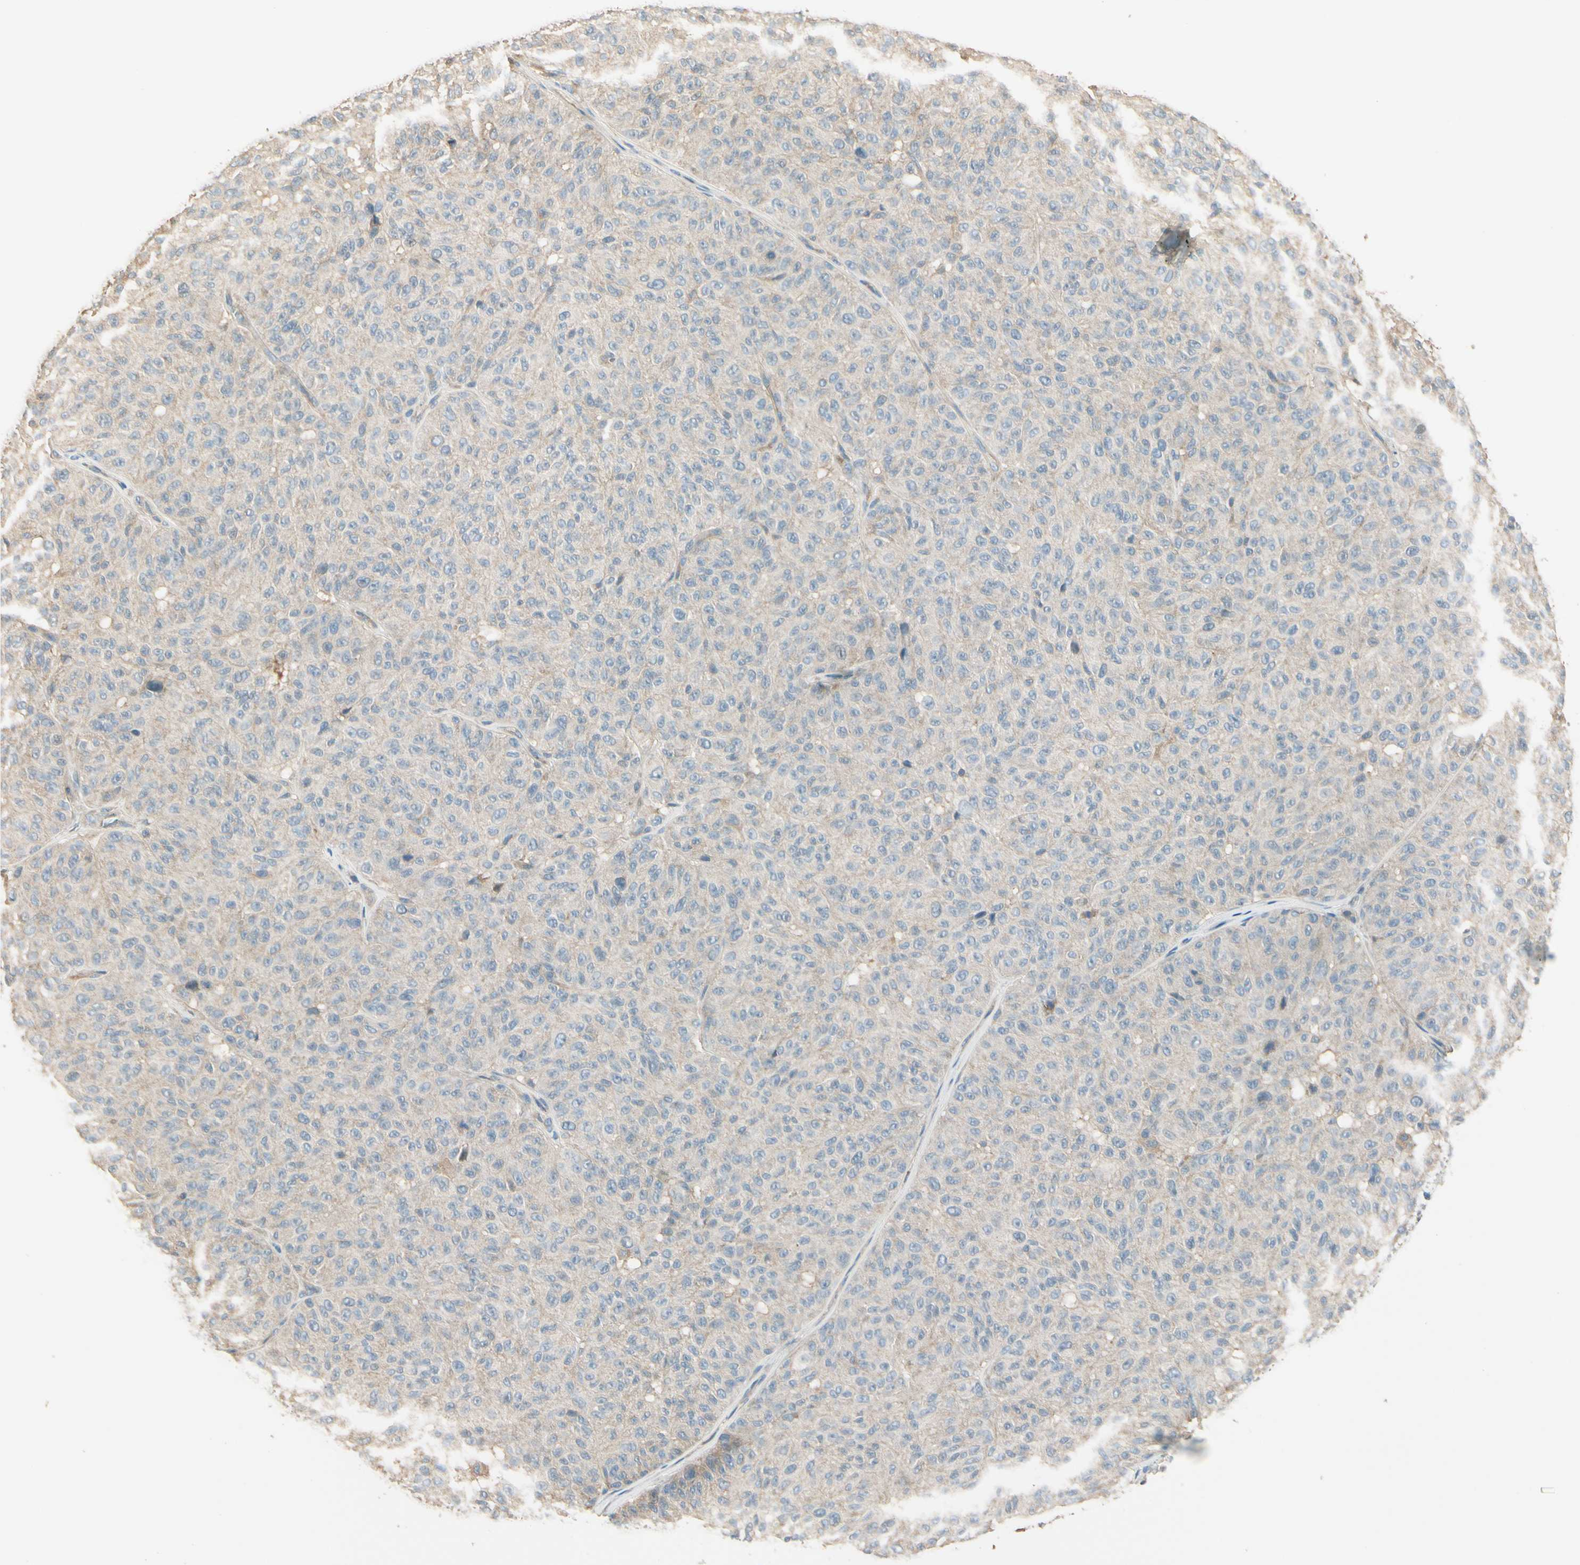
{"staining": {"intensity": "weak", "quantity": "25%-75%", "location": "cytoplasmic/membranous"}, "tissue": "melanoma", "cell_type": "Tumor cells", "image_type": "cancer", "snomed": [{"axis": "morphology", "description": "Malignant melanoma, NOS"}, {"axis": "topography", "description": "Skin"}], "caption": "Melanoma stained with a protein marker shows weak staining in tumor cells.", "gene": "PLXNA1", "patient": {"sex": "female", "age": 46}}